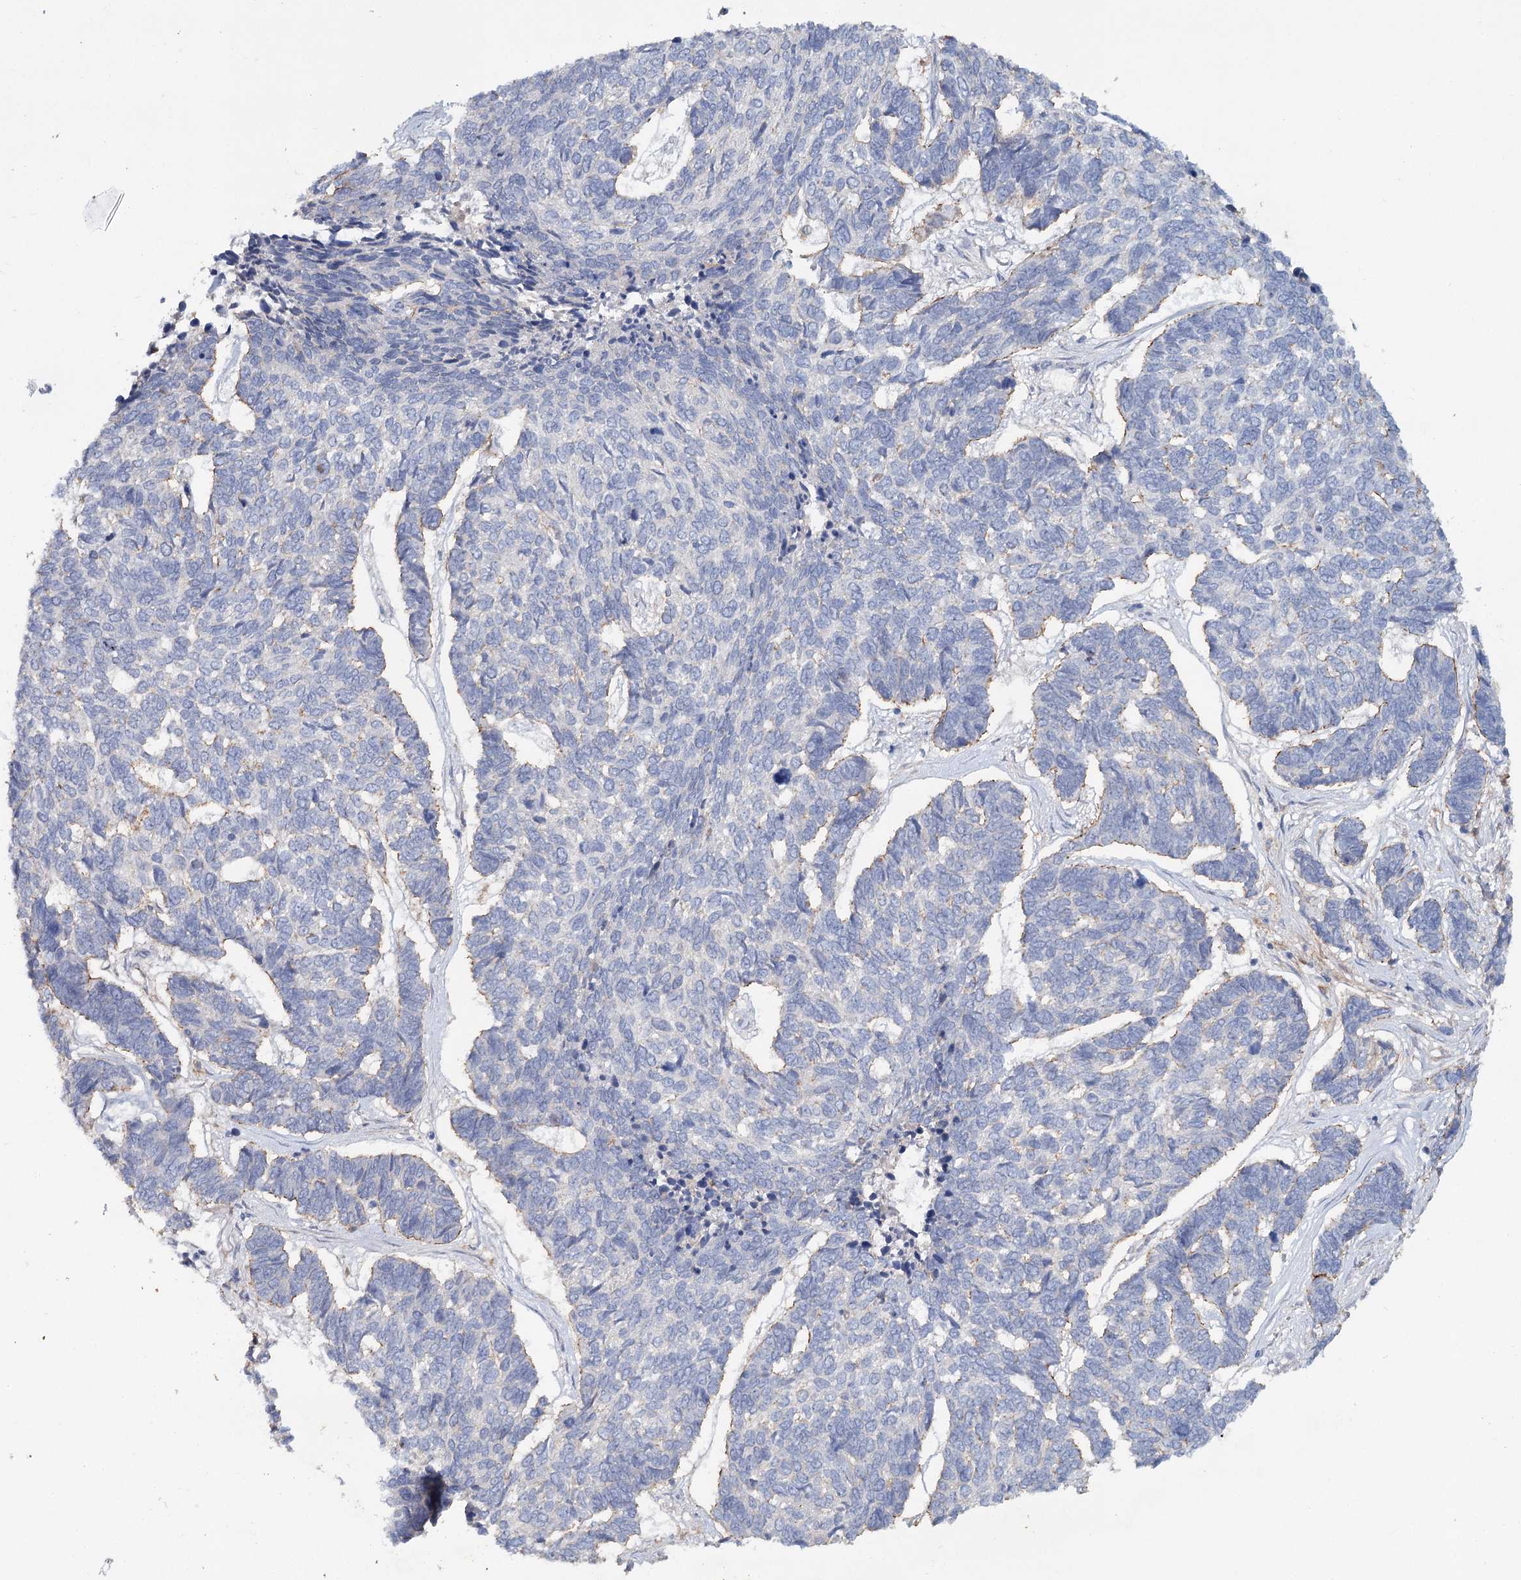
{"staining": {"intensity": "negative", "quantity": "none", "location": "none"}, "tissue": "skin cancer", "cell_type": "Tumor cells", "image_type": "cancer", "snomed": [{"axis": "morphology", "description": "Basal cell carcinoma"}, {"axis": "topography", "description": "Skin"}], "caption": "IHC photomicrograph of basal cell carcinoma (skin) stained for a protein (brown), which demonstrates no staining in tumor cells. (DAB (3,3'-diaminobenzidine) immunohistochemistry, high magnification).", "gene": "ALDH3B1", "patient": {"sex": "female", "age": 65}}